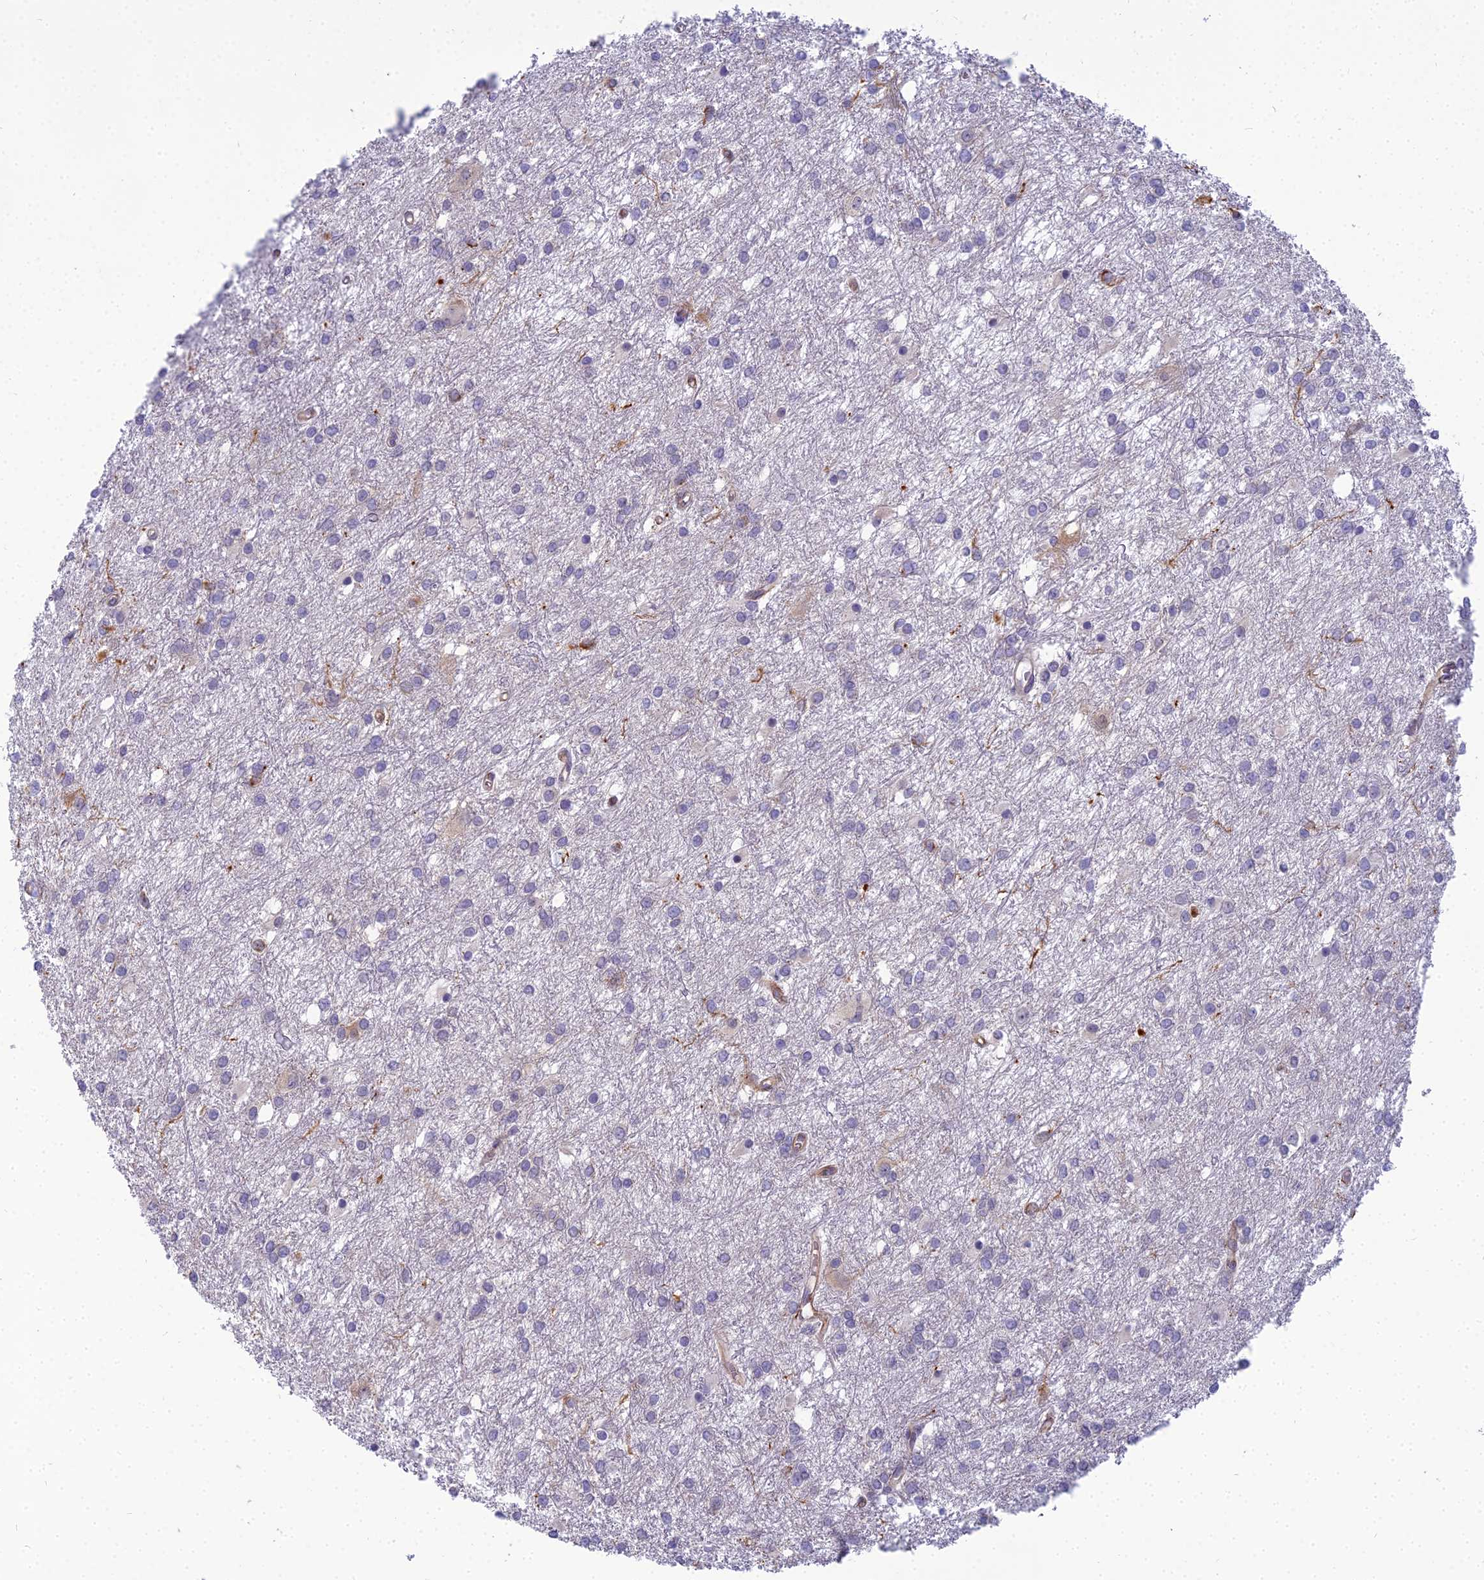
{"staining": {"intensity": "negative", "quantity": "none", "location": "none"}, "tissue": "glioma", "cell_type": "Tumor cells", "image_type": "cancer", "snomed": [{"axis": "morphology", "description": "Glioma, malignant, High grade"}, {"axis": "topography", "description": "Brain"}], "caption": "Immunohistochemistry of human glioma exhibits no positivity in tumor cells.", "gene": "RGL3", "patient": {"sex": "female", "age": 50}}